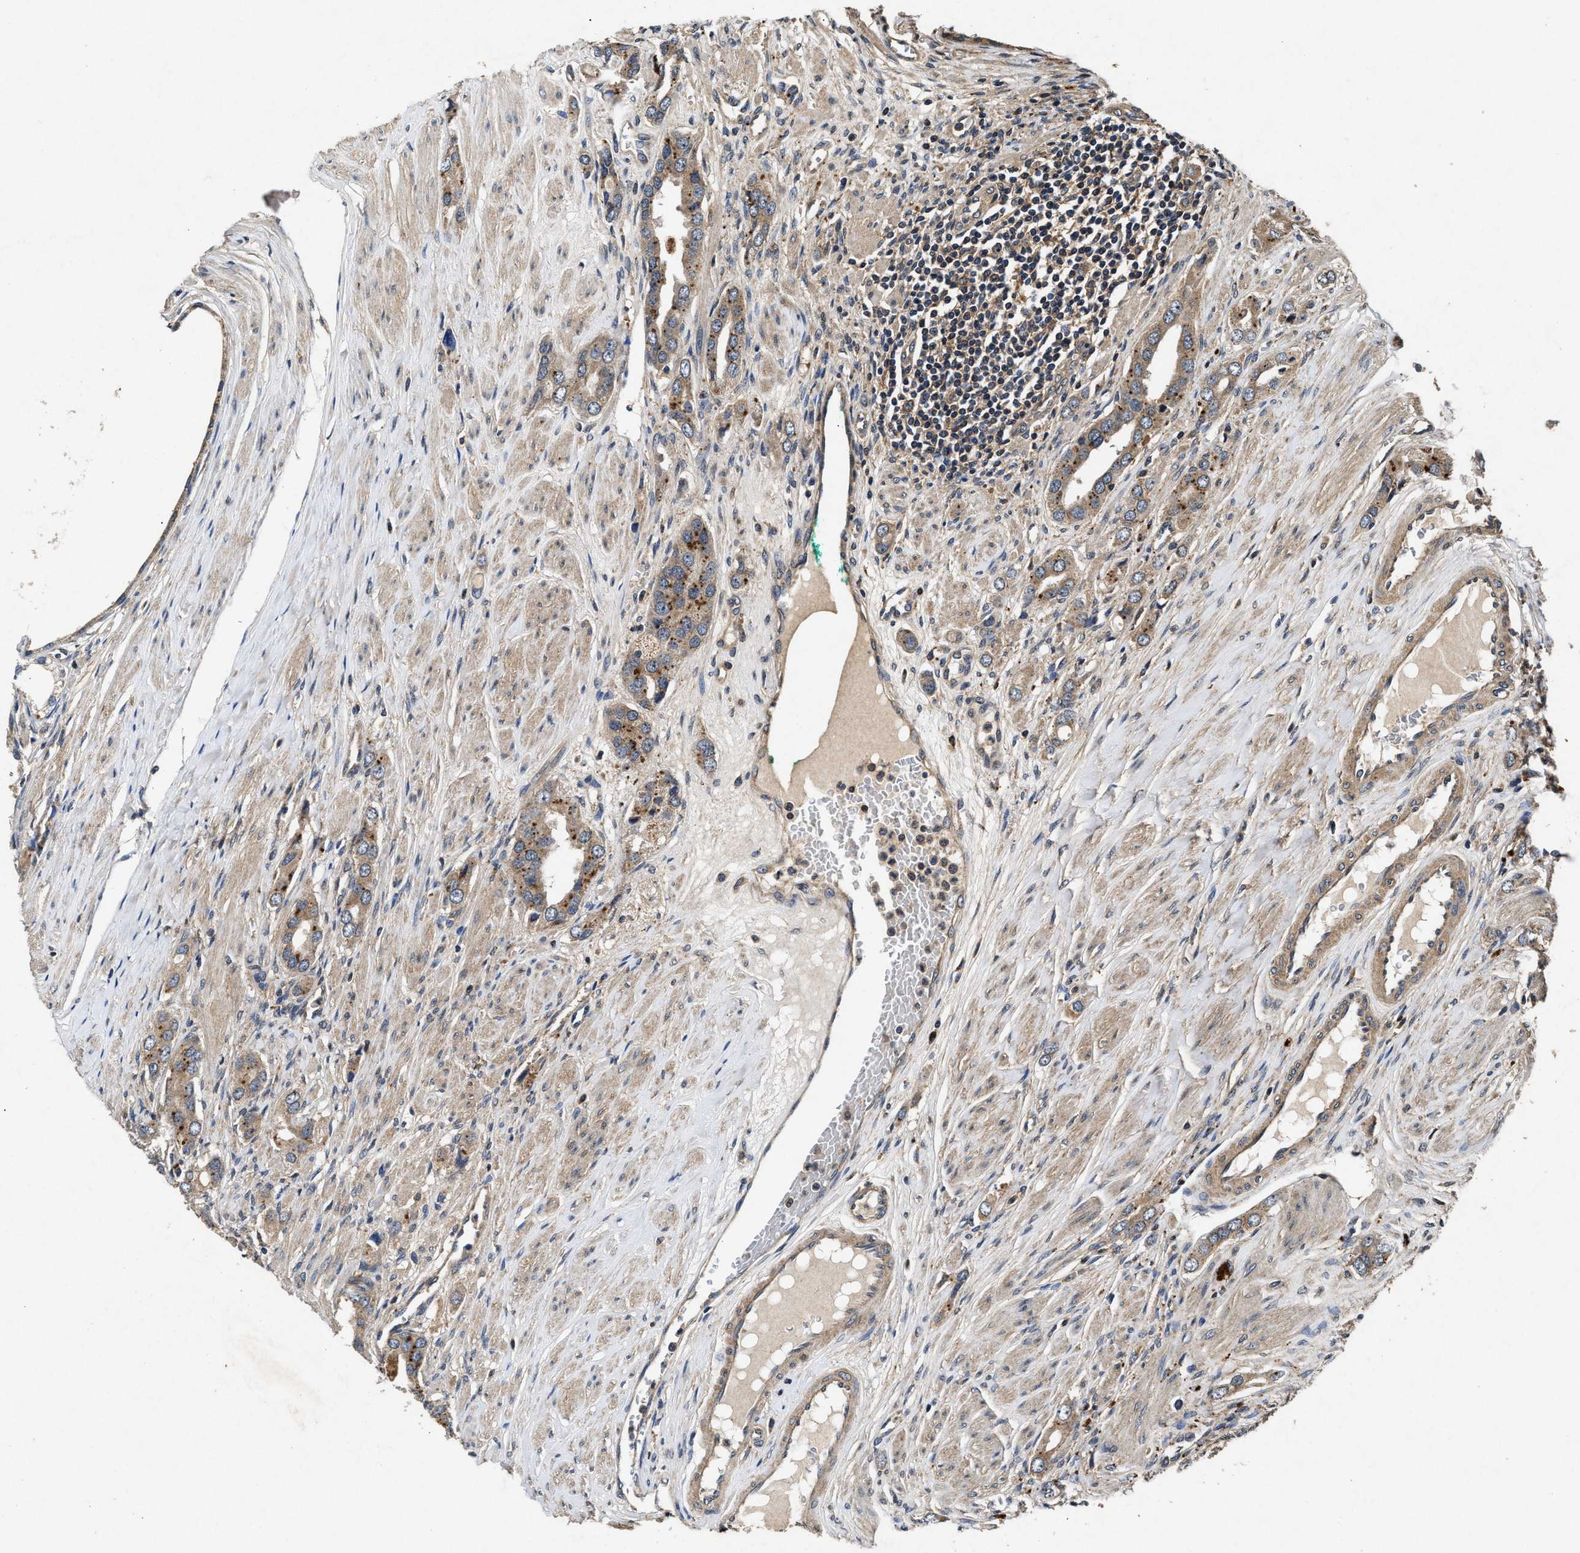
{"staining": {"intensity": "moderate", "quantity": ">75%", "location": "cytoplasmic/membranous"}, "tissue": "prostate cancer", "cell_type": "Tumor cells", "image_type": "cancer", "snomed": [{"axis": "morphology", "description": "Adenocarcinoma, High grade"}, {"axis": "topography", "description": "Prostate"}], "caption": "High-grade adenocarcinoma (prostate) stained for a protein (brown) reveals moderate cytoplasmic/membranous positive positivity in approximately >75% of tumor cells.", "gene": "PDAP1", "patient": {"sex": "male", "age": 52}}